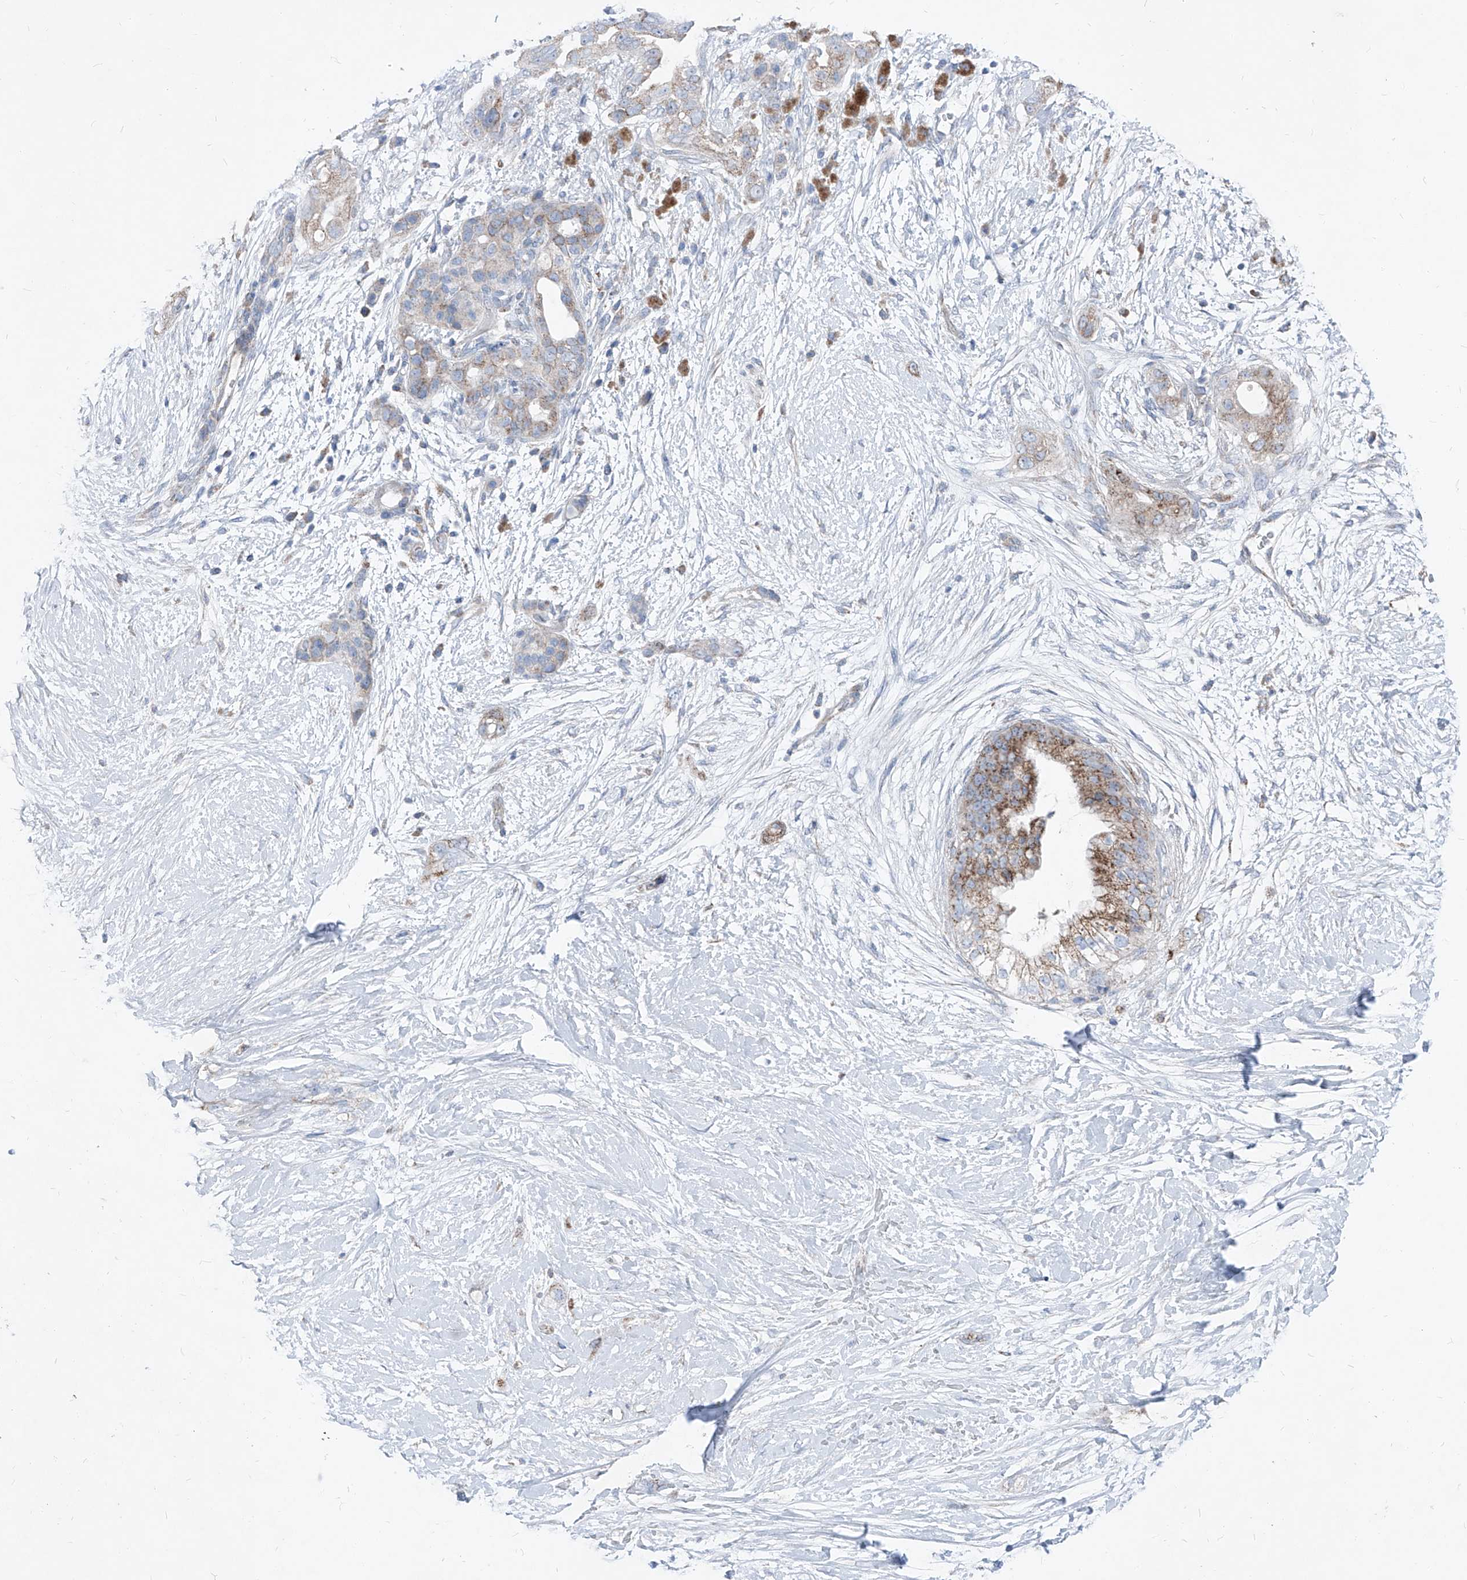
{"staining": {"intensity": "moderate", "quantity": "<25%", "location": "cytoplasmic/membranous"}, "tissue": "pancreatic cancer", "cell_type": "Tumor cells", "image_type": "cancer", "snomed": [{"axis": "morphology", "description": "Adenocarcinoma, NOS"}, {"axis": "topography", "description": "Pancreas"}], "caption": "Approximately <25% of tumor cells in pancreatic cancer demonstrate moderate cytoplasmic/membranous protein expression as visualized by brown immunohistochemical staining.", "gene": "AGPS", "patient": {"sex": "male", "age": 53}}